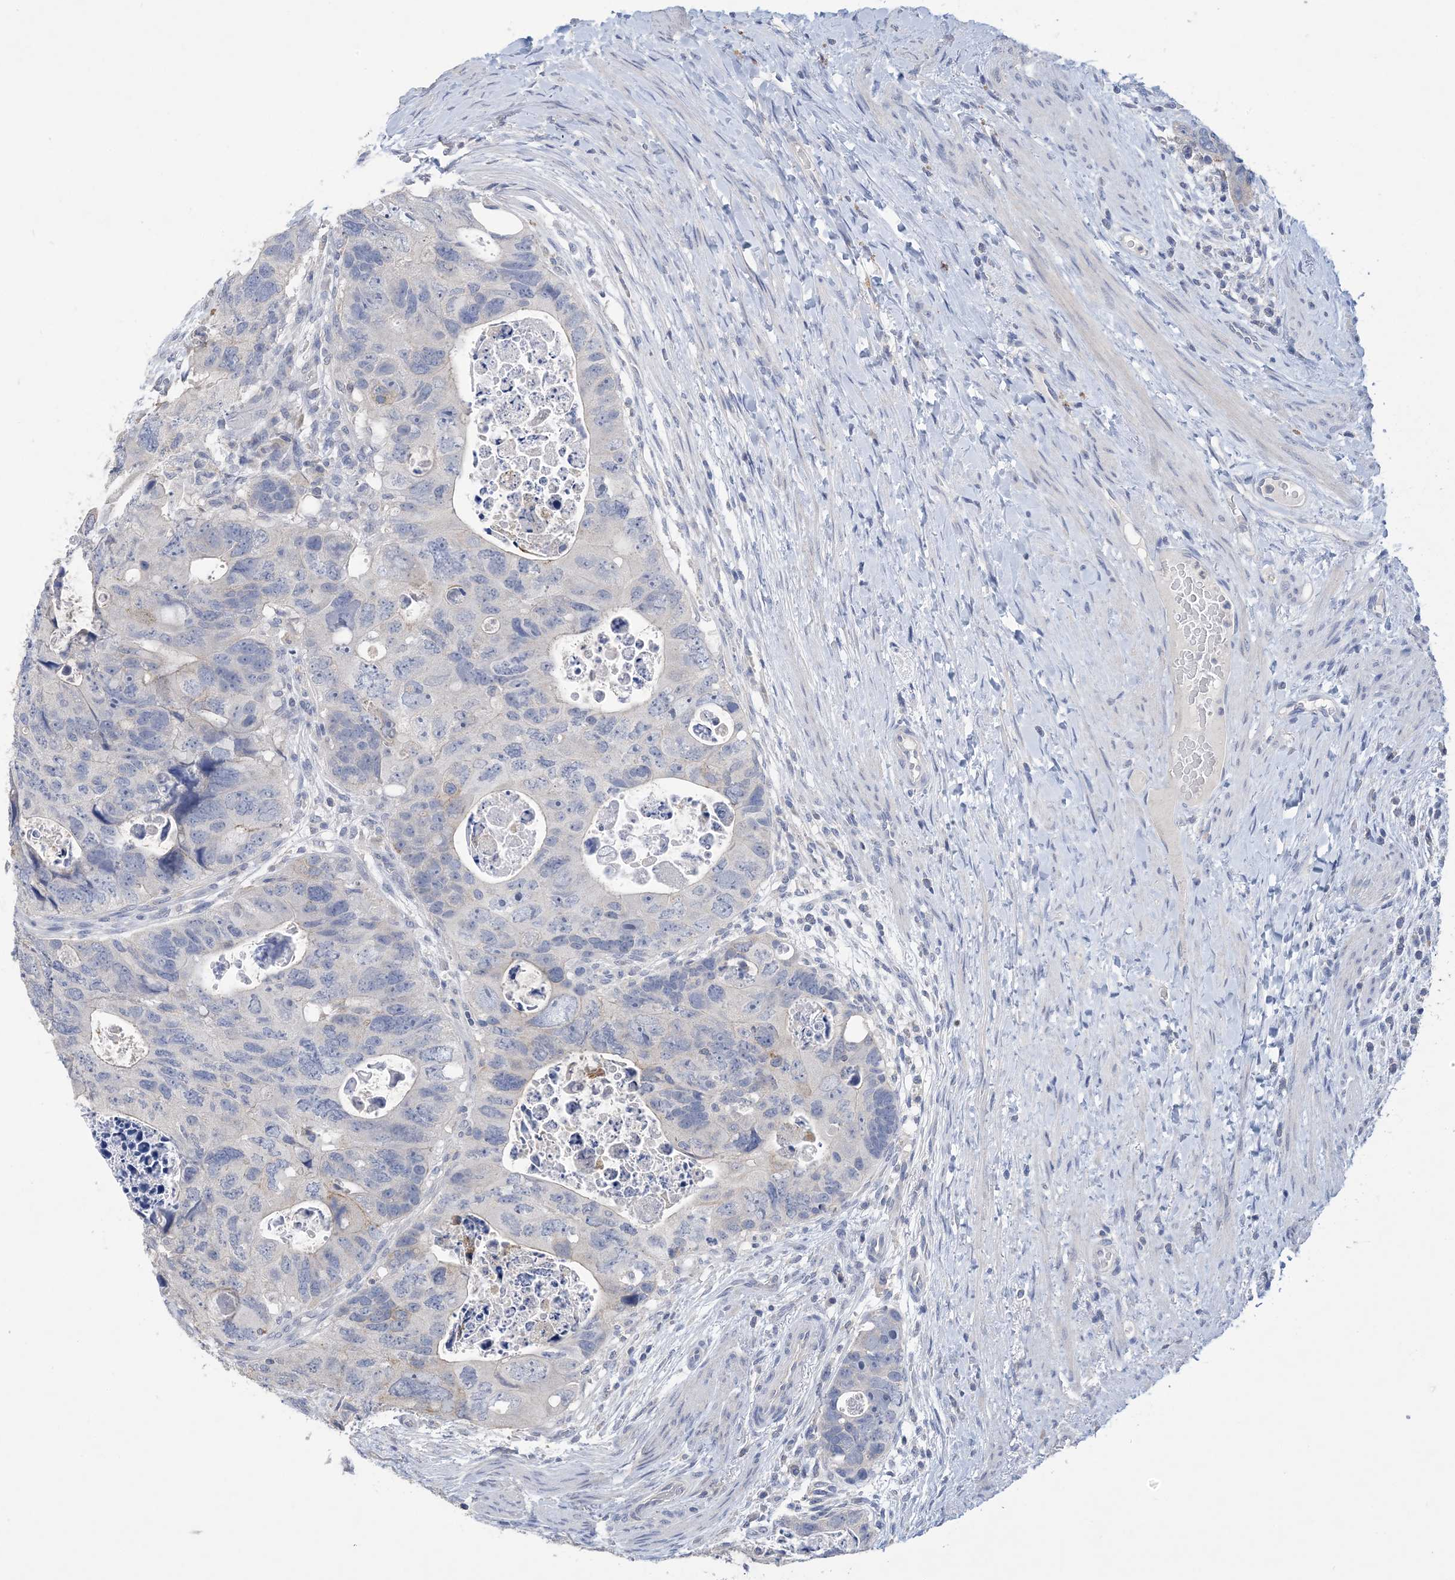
{"staining": {"intensity": "negative", "quantity": "none", "location": "none"}, "tissue": "colorectal cancer", "cell_type": "Tumor cells", "image_type": "cancer", "snomed": [{"axis": "morphology", "description": "Adenocarcinoma, NOS"}, {"axis": "topography", "description": "Rectum"}], "caption": "Immunohistochemistry (IHC) photomicrograph of neoplastic tissue: human adenocarcinoma (colorectal) stained with DAB reveals no significant protein staining in tumor cells.", "gene": "DSC3", "patient": {"sex": "male", "age": 59}}